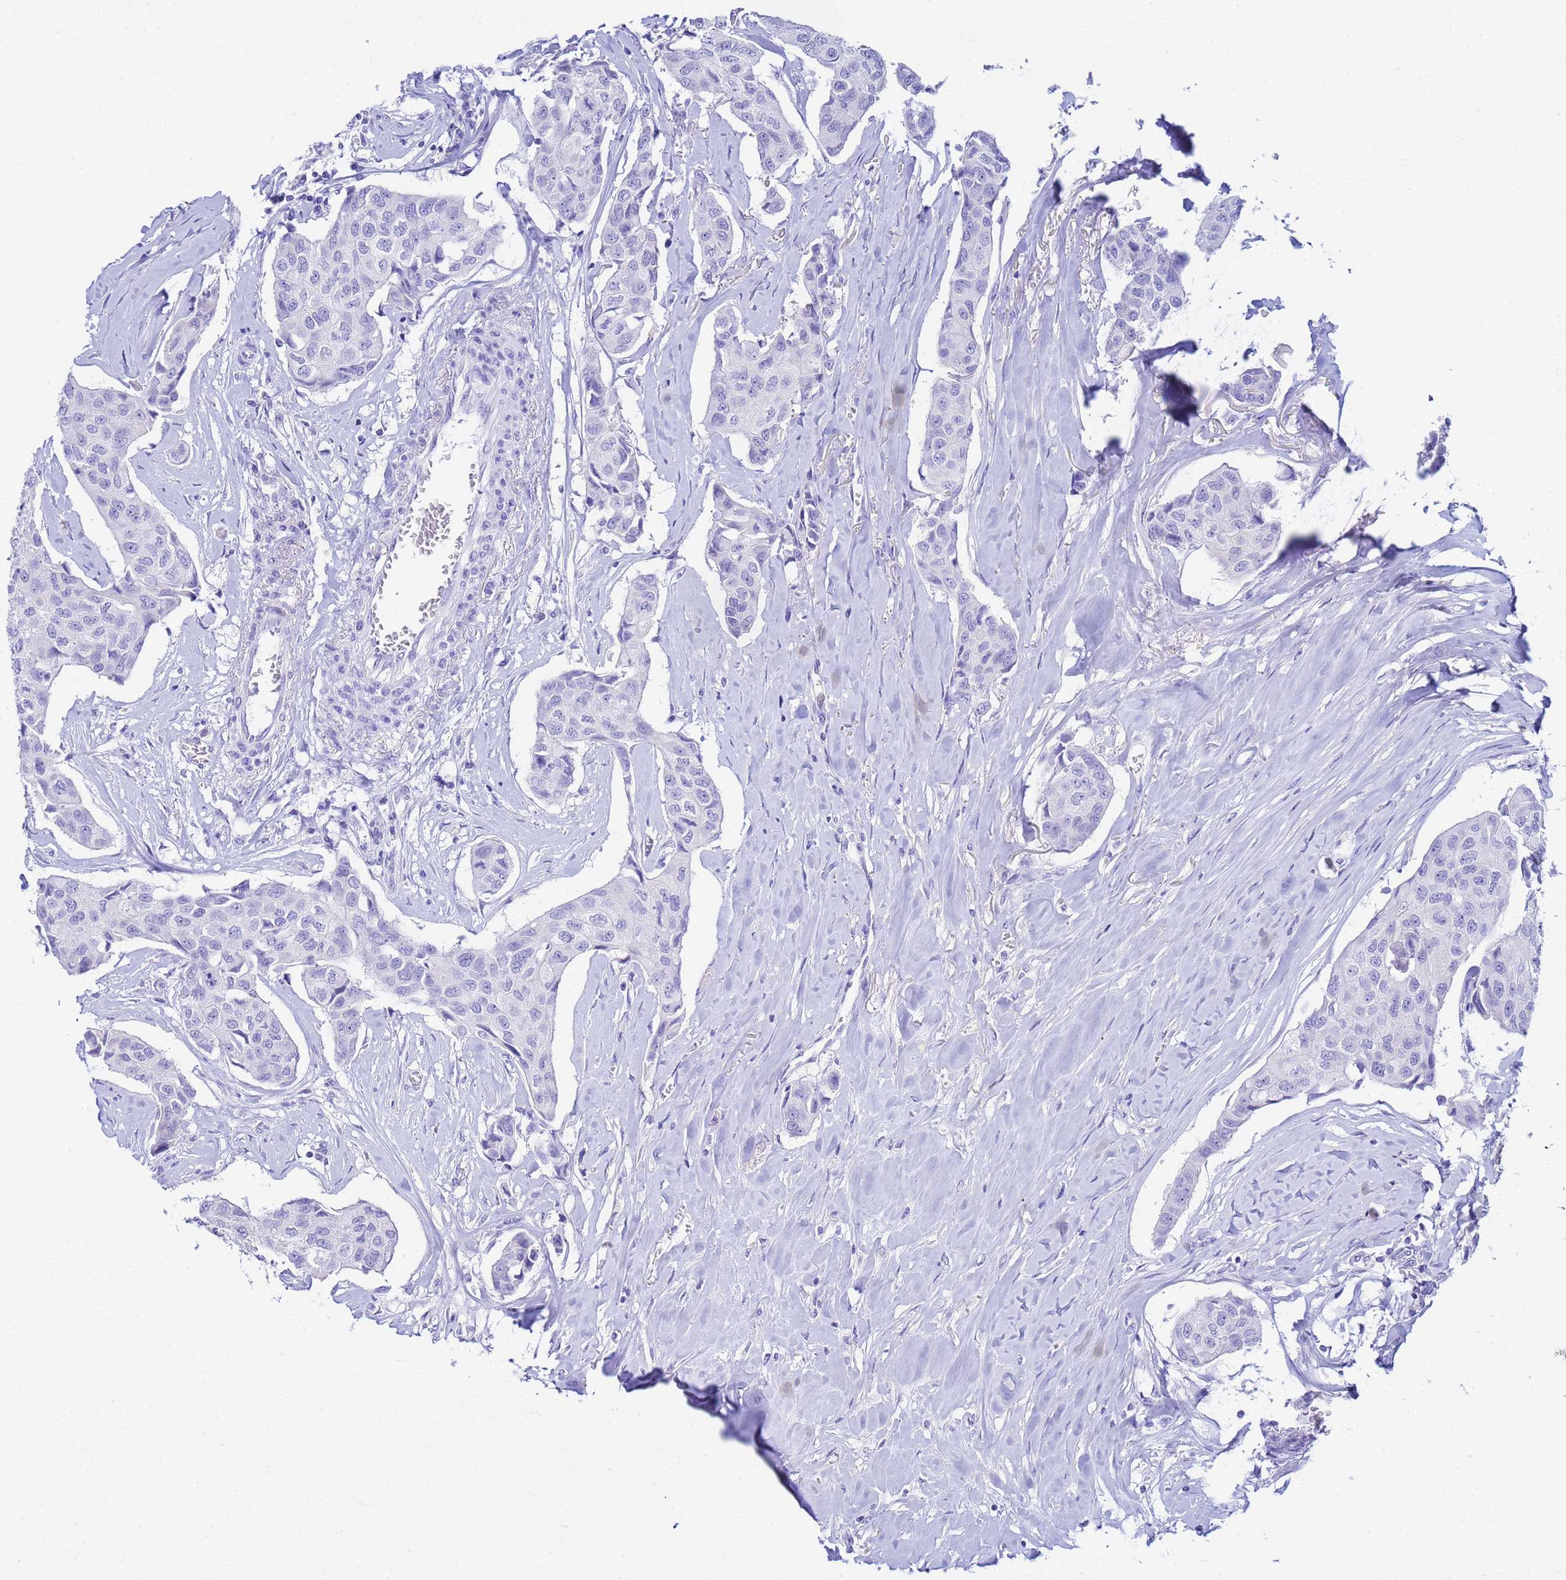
{"staining": {"intensity": "negative", "quantity": "none", "location": "none"}, "tissue": "breast cancer", "cell_type": "Tumor cells", "image_type": "cancer", "snomed": [{"axis": "morphology", "description": "Duct carcinoma"}, {"axis": "topography", "description": "Breast"}], "caption": "Immunohistochemistry of human breast cancer demonstrates no staining in tumor cells.", "gene": "AQP12A", "patient": {"sex": "female", "age": 80}}